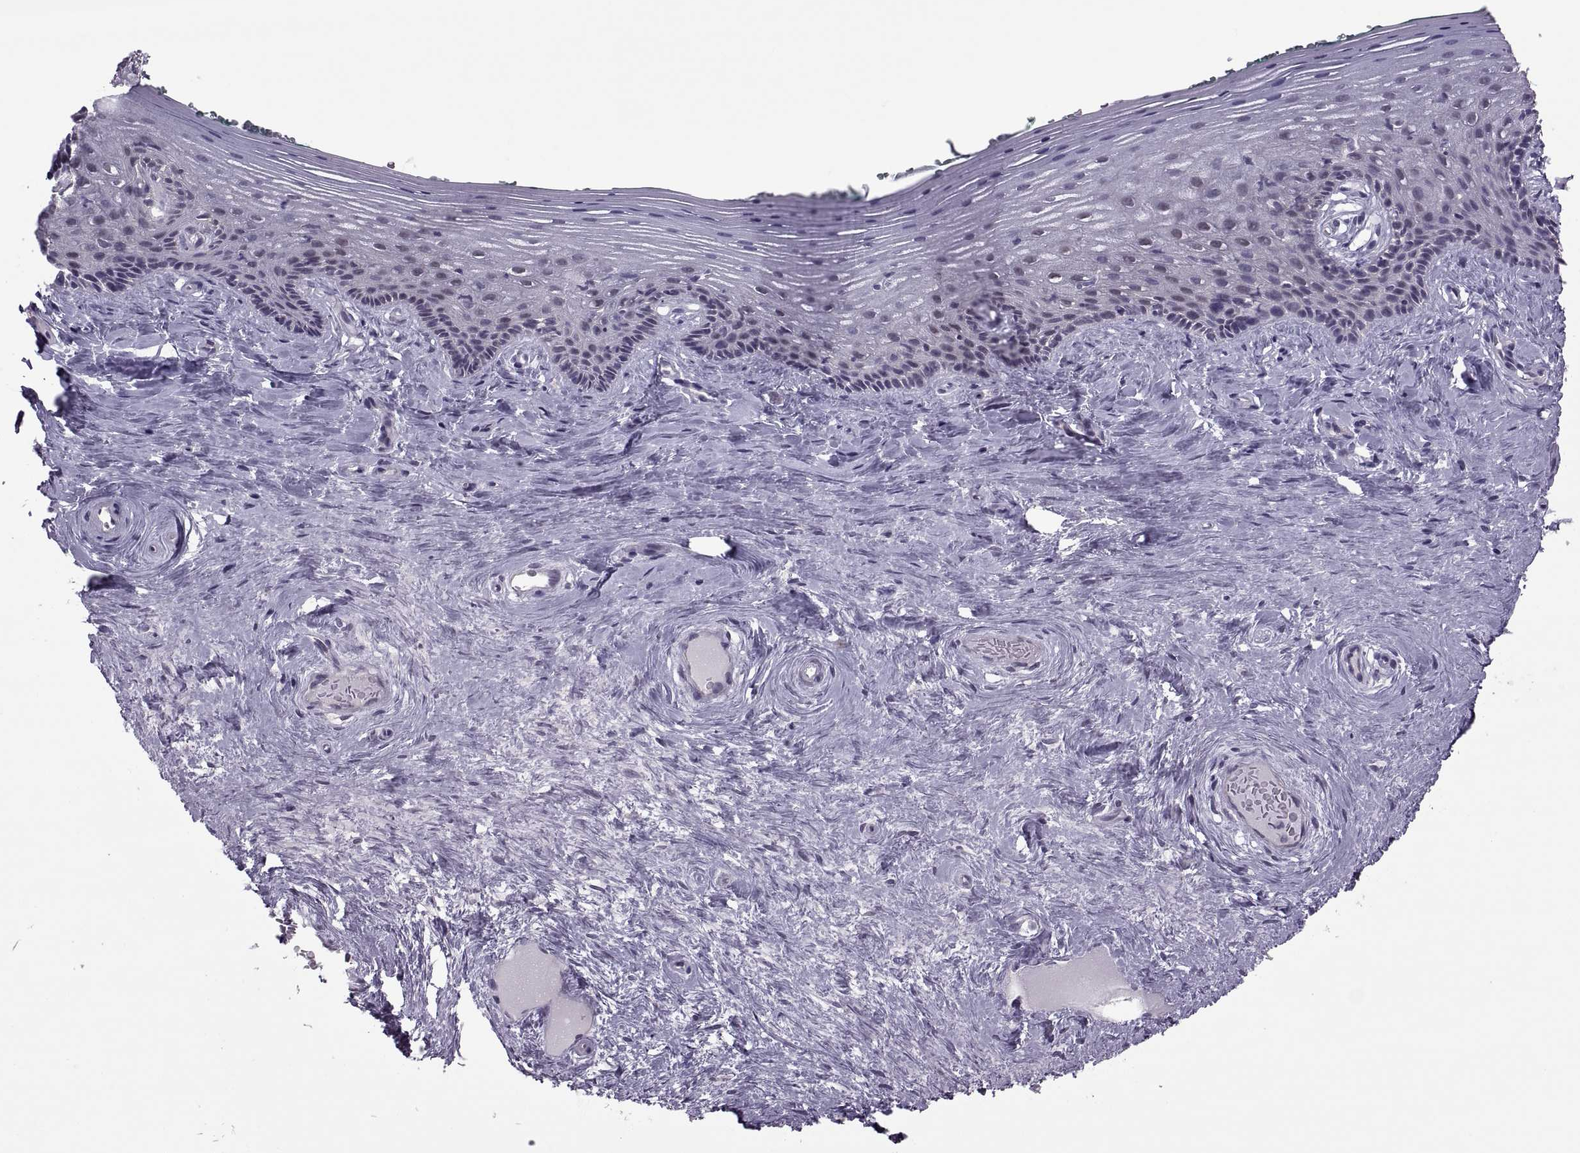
{"staining": {"intensity": "moderate", "quantity": "<25%", "location": "cytoplasmic/membranous,nuclear"}, "tissue": "vagina", "cell_type": "Squamous epithelial cells", "image_type": "normal", "snomed": [{"axis": "morphology", "description": "Normal tissue, NOS"}, {"axis": "topography", "description": "Vagina"}], "caption": "Moderate cytoplasmic/membranous,nuclear positivity for a protein is identified in about <25% of squamous epithelial cells of normal vagina using IHC.", "gene": "ODF3", "patient": {"sex": "female", "age": 45}}